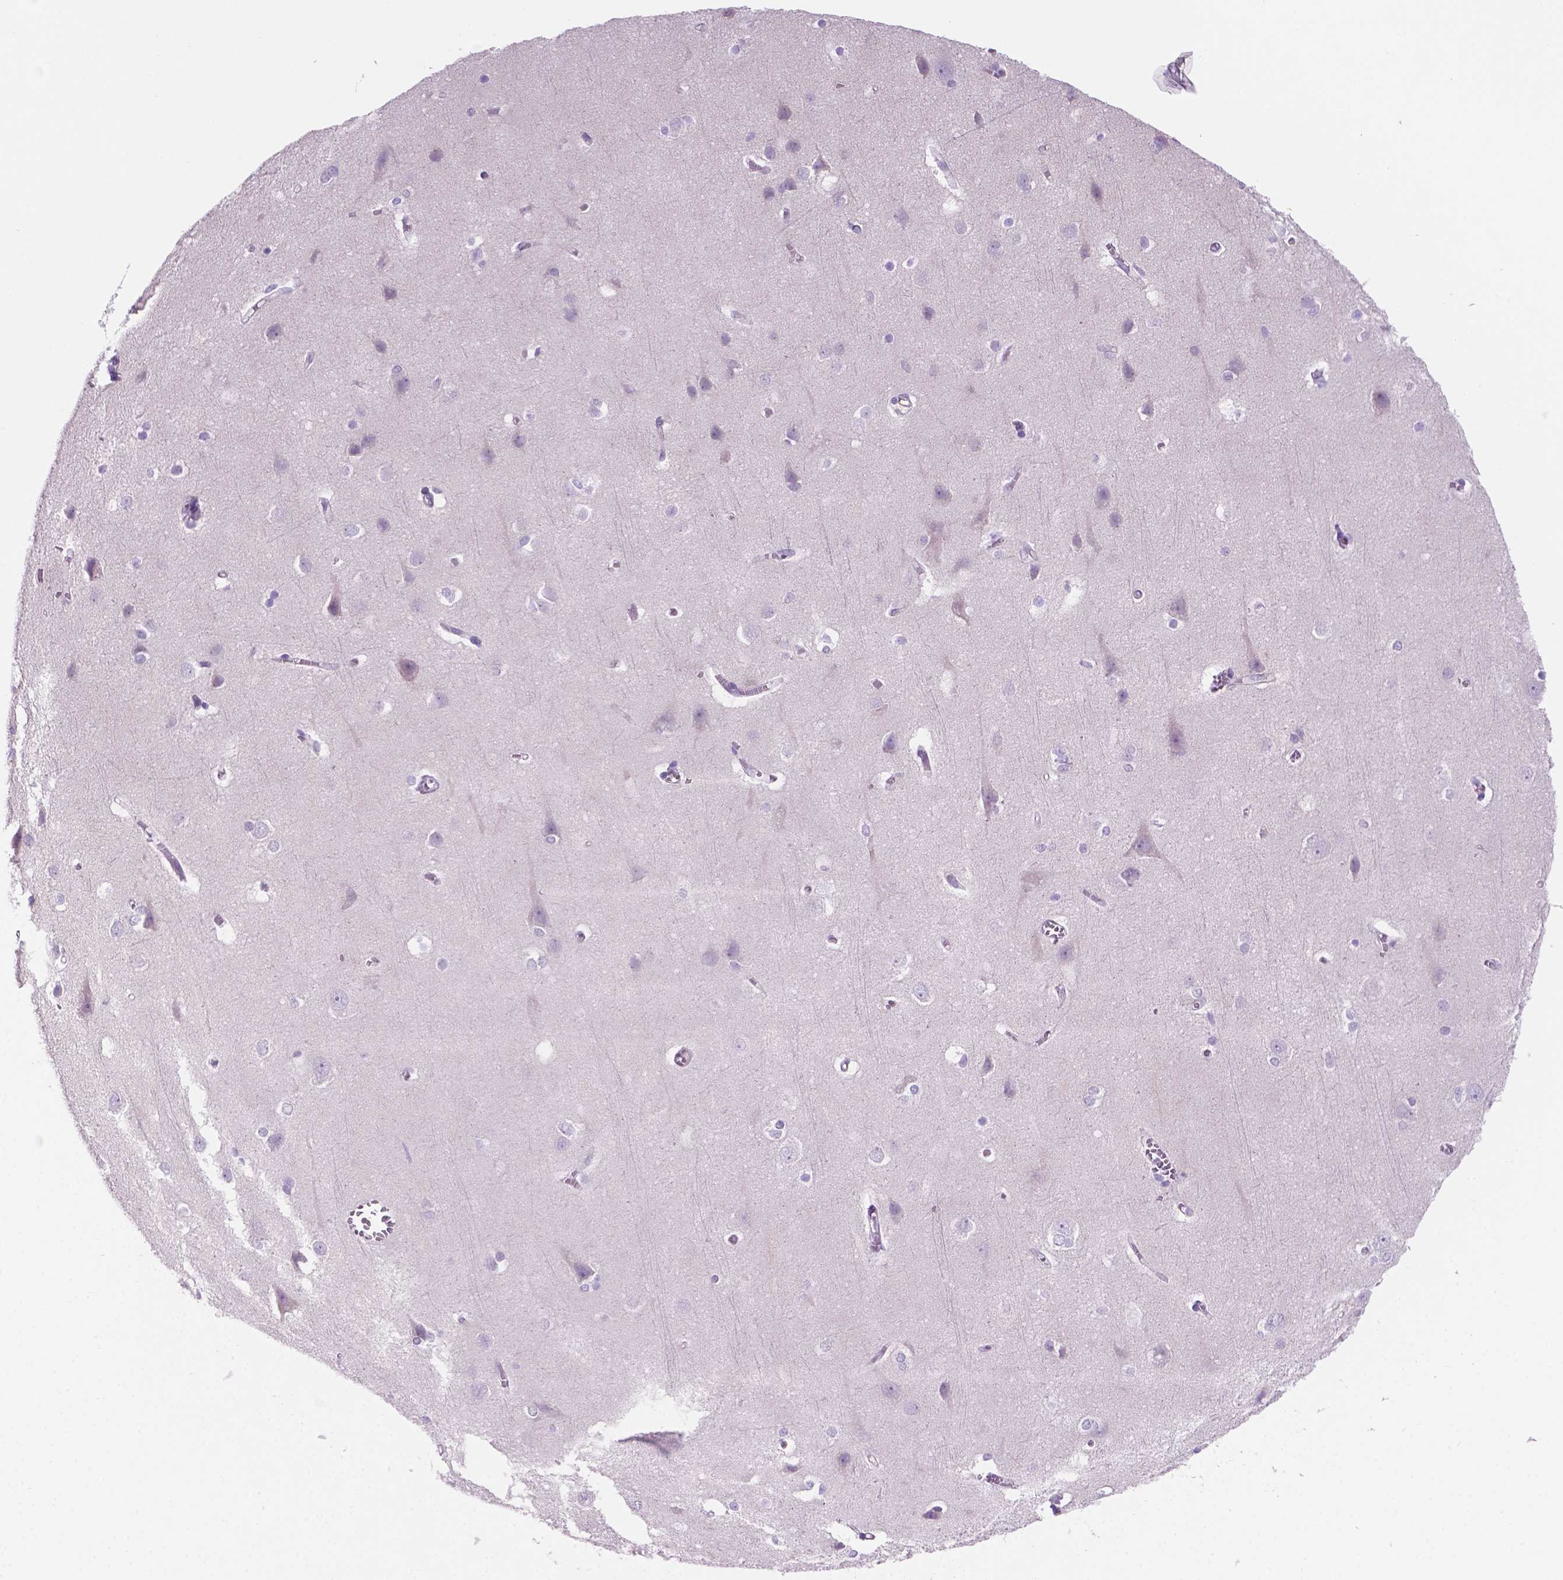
{"staining": {"intensity": "negative", "quantity": "none", "location": "none"}, "tissue": "cerebral cortex", "cell_type": "Endothelial cells", "image_type": "normal", "snomed": [{"axis": "morphology", "description": "Normal tissue, NOS"}, {"axis": "topography", "description": "Cerebral cortex"}], "caption": "Normal cerebral cortex was stained to show a protein in brown. There is no significant staining in endothelial cells.", "gene": "GRIN2B", "patient": {"sex": "male", "age": 37}}